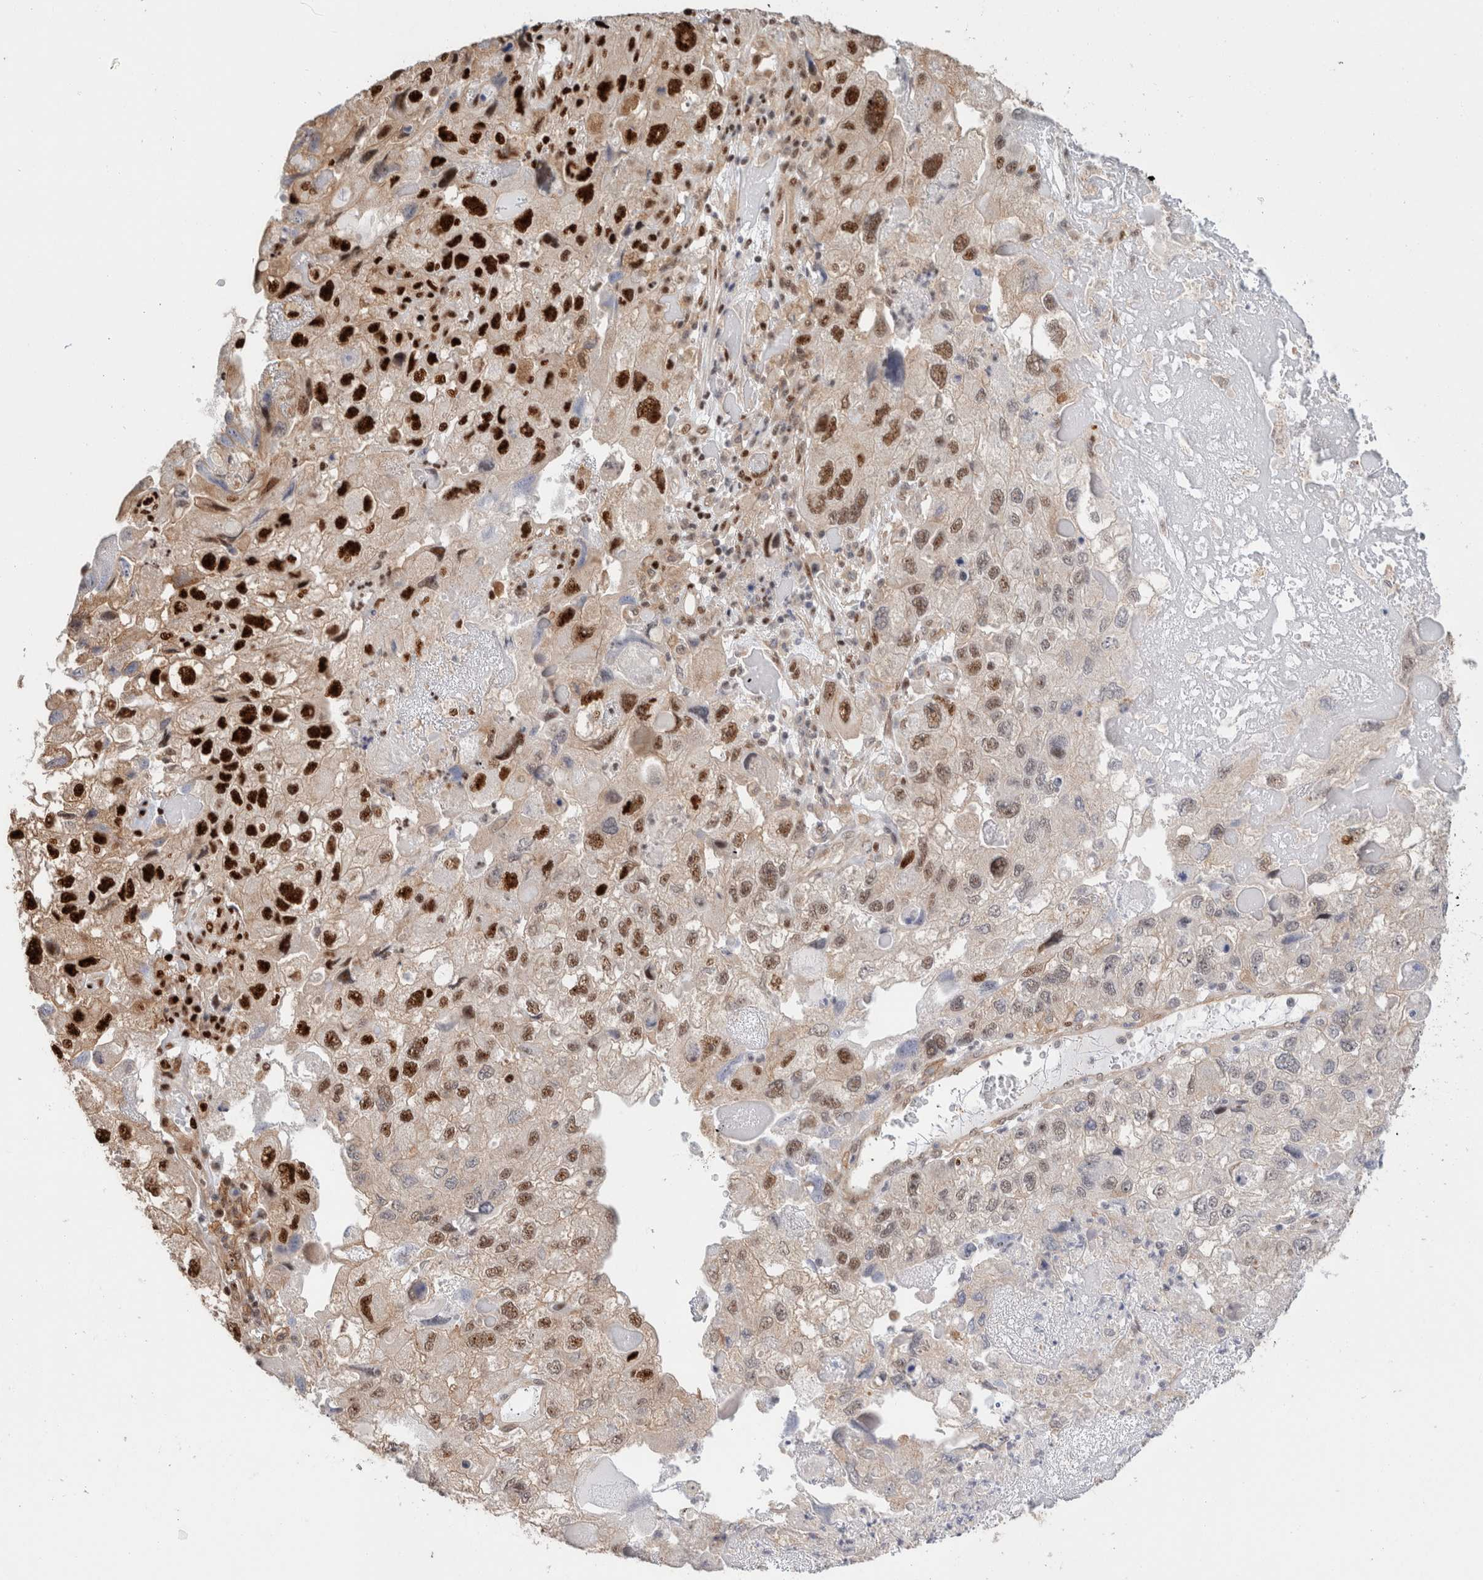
{"staining": {"intensity": "strong", "quantity": "25%-75%", "location": "nuclear"}, "tissue": "endometrial cancer", "cell_type": "Tumor cells", "image_type": "cancer", "snomed": [{"axis": "morphology", "description": "Adenocarcinoma, NOS"}, {"axis": "topography", "description": "Endometrium"}], "caption": "The micrograph displays immunohistochemical staining of endometrial cancer (adenocarcinoma). There is strong nuclear positivity is present in about 25%-75% of tumor cells.", "gene": "ID3", "patient": {"sex": "female", "age": 49}}